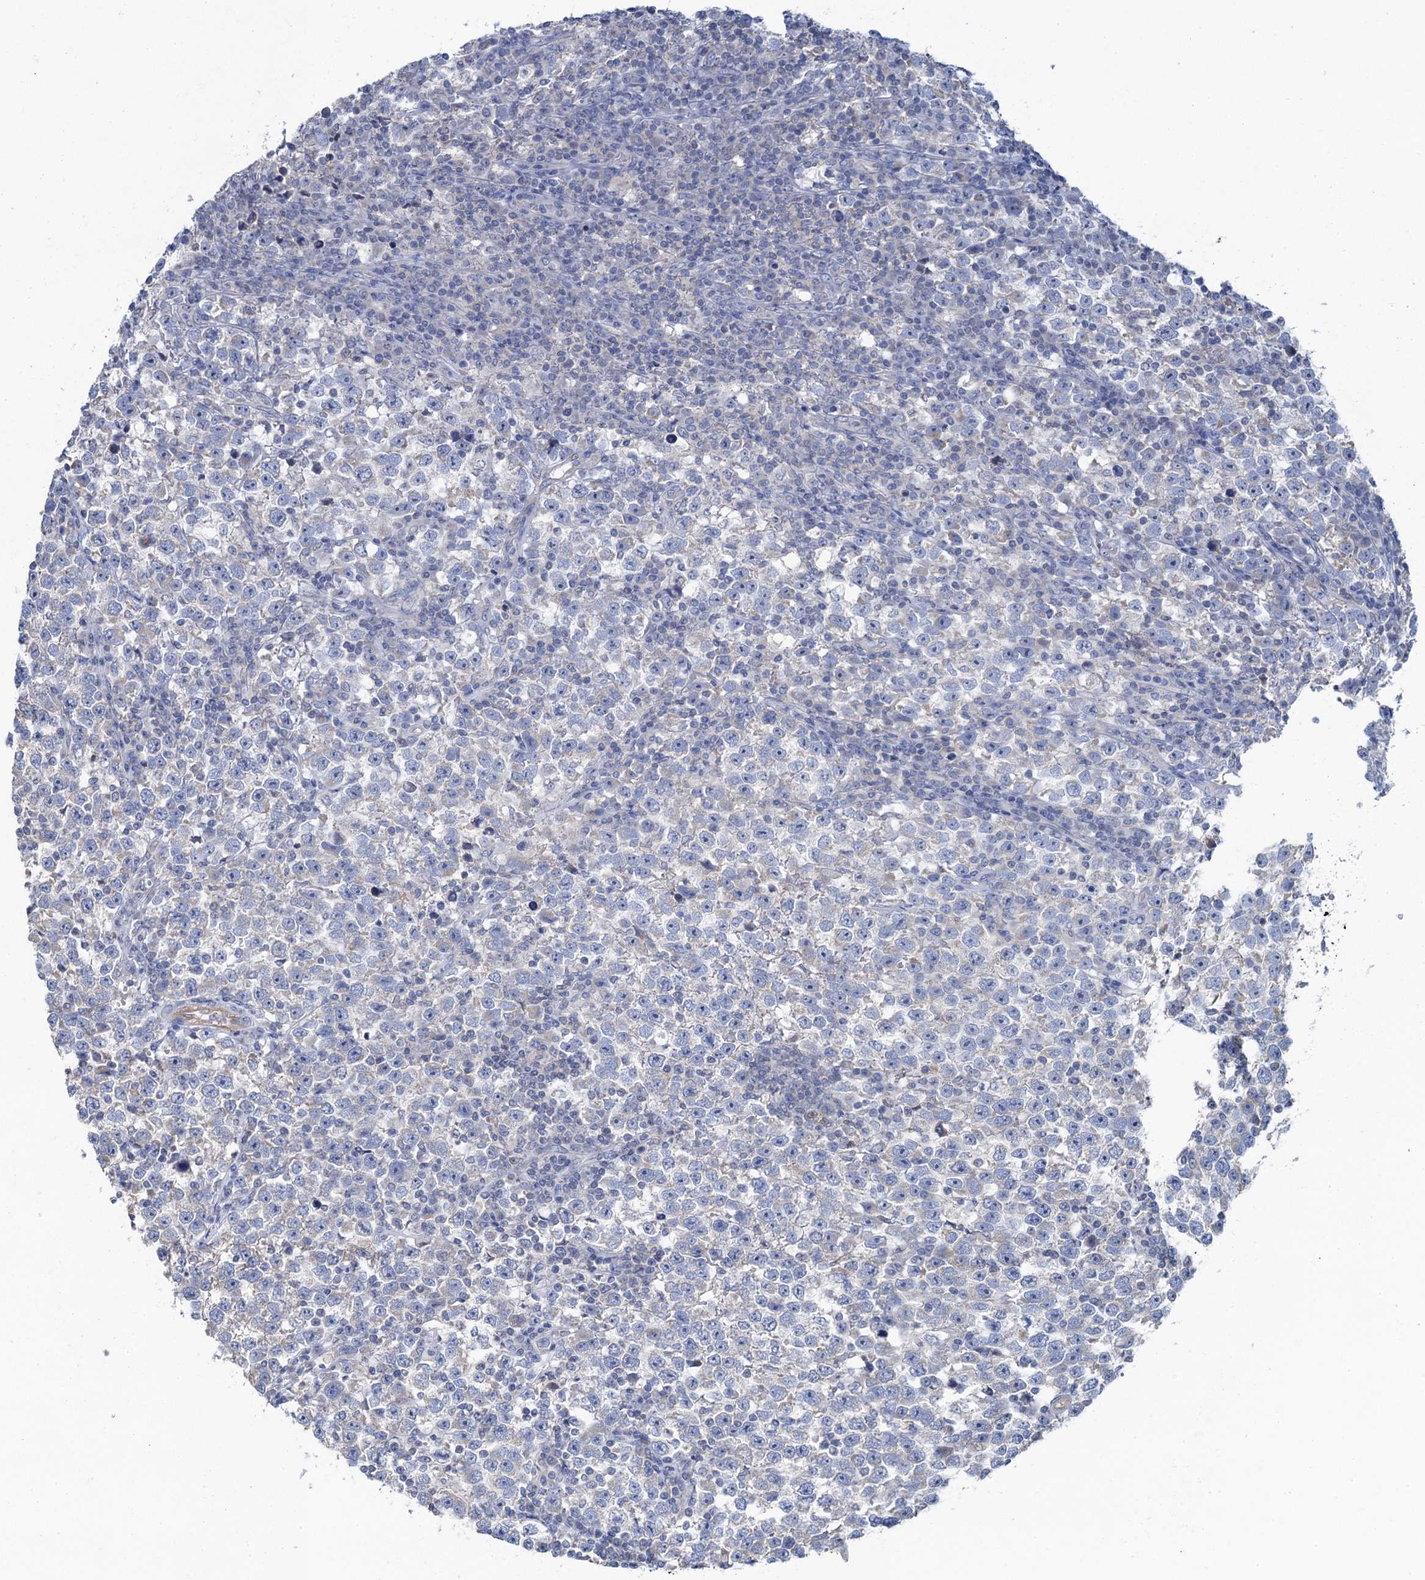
{"staining": {"intensity": "negative", "quantity": "none", "location": "none"}, "tissue": "testis cancer", "cell_type": "Tumor cells", "image_type": "cancer", "snomed": [{"axis": "morphology", "description": "Normal tissue, NOS"}, {"axis": "morphology", "description": "Seminoma, NOS"}, {"axis": "topography", "description": "Testis"}], "caption": "DAB (3,3'-diaminobenzidine) immunohistochemical staining of human testis cancer reveals no significant expression in tumor cells.", "gene": "PLLP", "patient": {"sex": "male", "age": 43}}